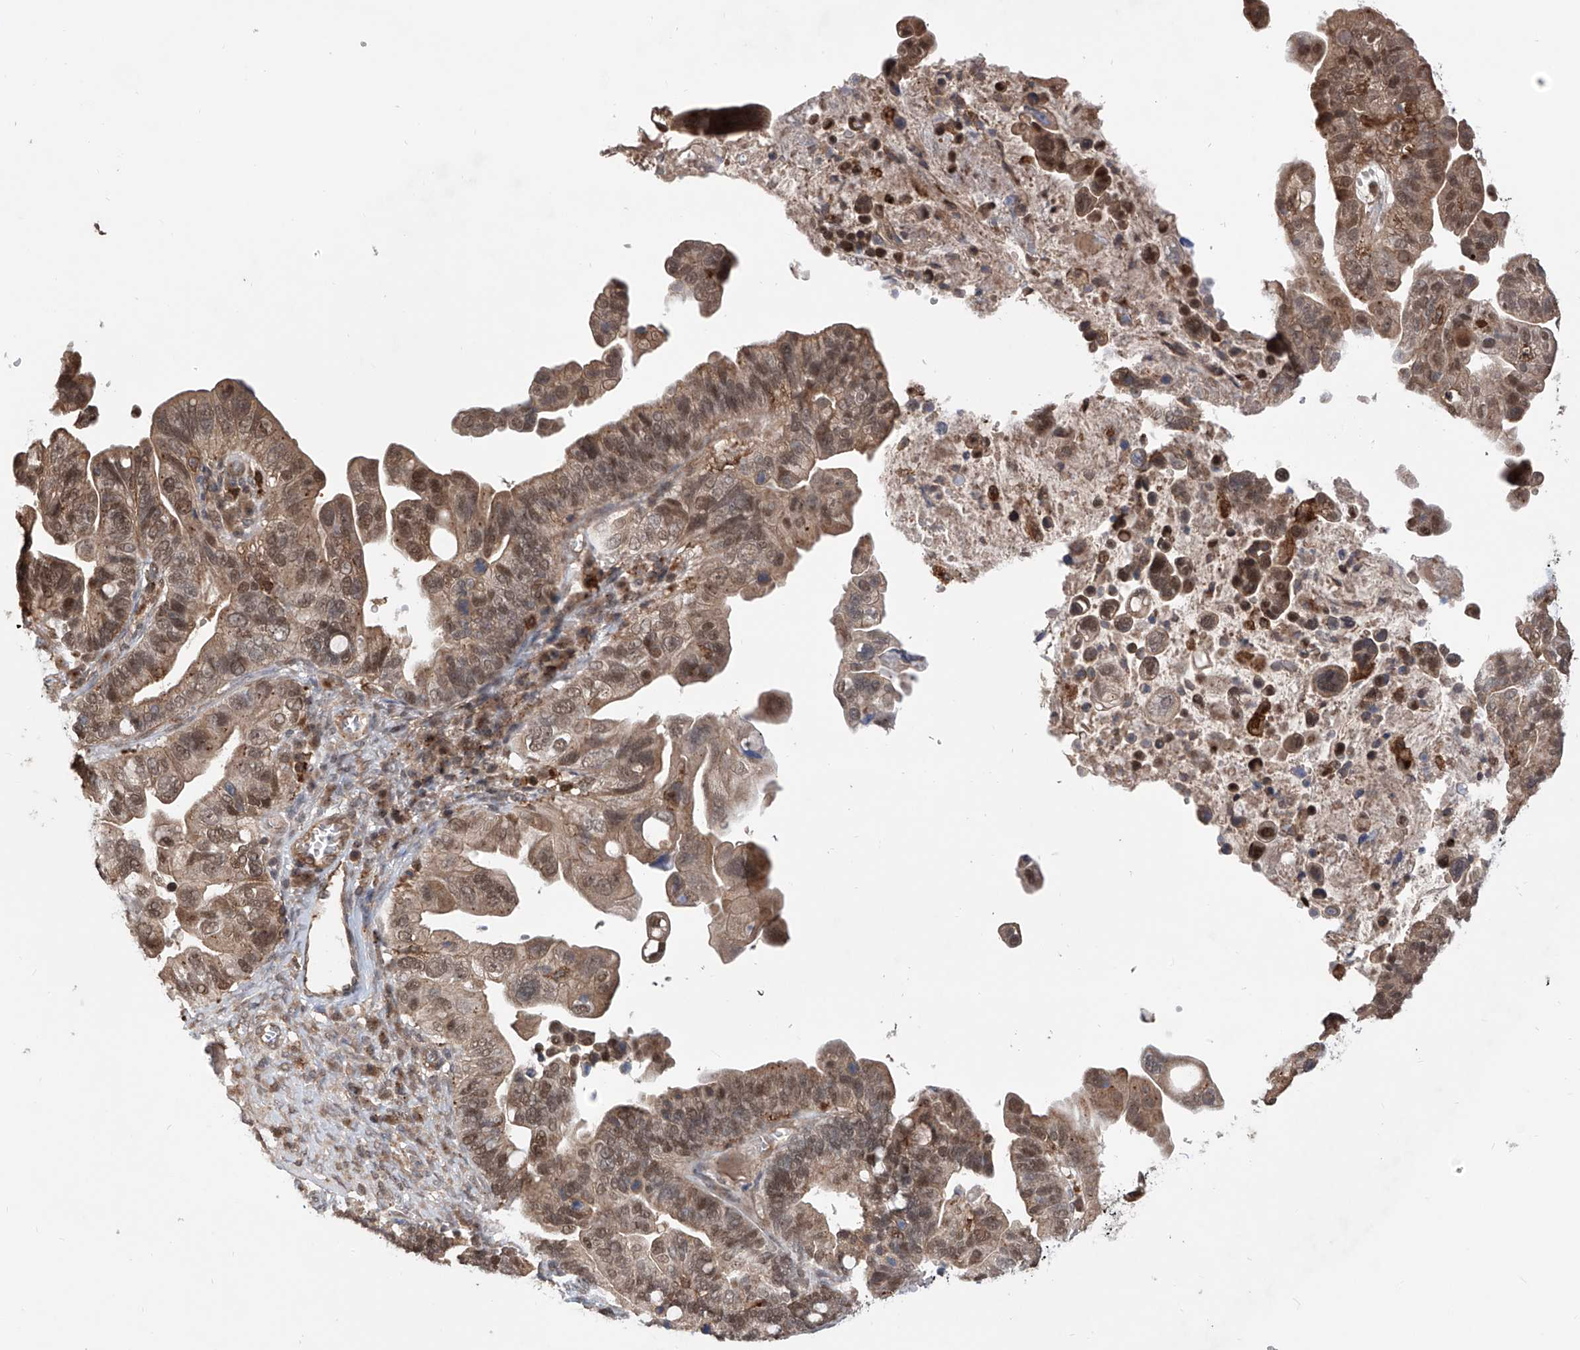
{"staining": {"intensity": "moderate", "quantity": ">75%", "location": "cytoplasmic/membranous,nuclear"}, "tissue": "ovarian cancer", "cell_type": "Tumor cells", "image_type": "cancer", "snomed": [{"axis": "morphology", "description": "Cystadenocarcinoma, serous, NOS"}, {"axis": "topography", "description": "Ovary"}], "caption": "Immunohistochemistry (DAB (3,3'-diaminobenzidine)) staining of ovarian serous cystadenocarcinoma demonstrates moderate cytoplasmic/membranous and nuclear protein expression in approximately >75% of tumor cells. The staining was performed using DAB, with brown indicating positive protein expression. Nuclei are stained blue with hematoxylin.", "gene": "HOXC8", "patient": {"sex": "female", "age": 56}}